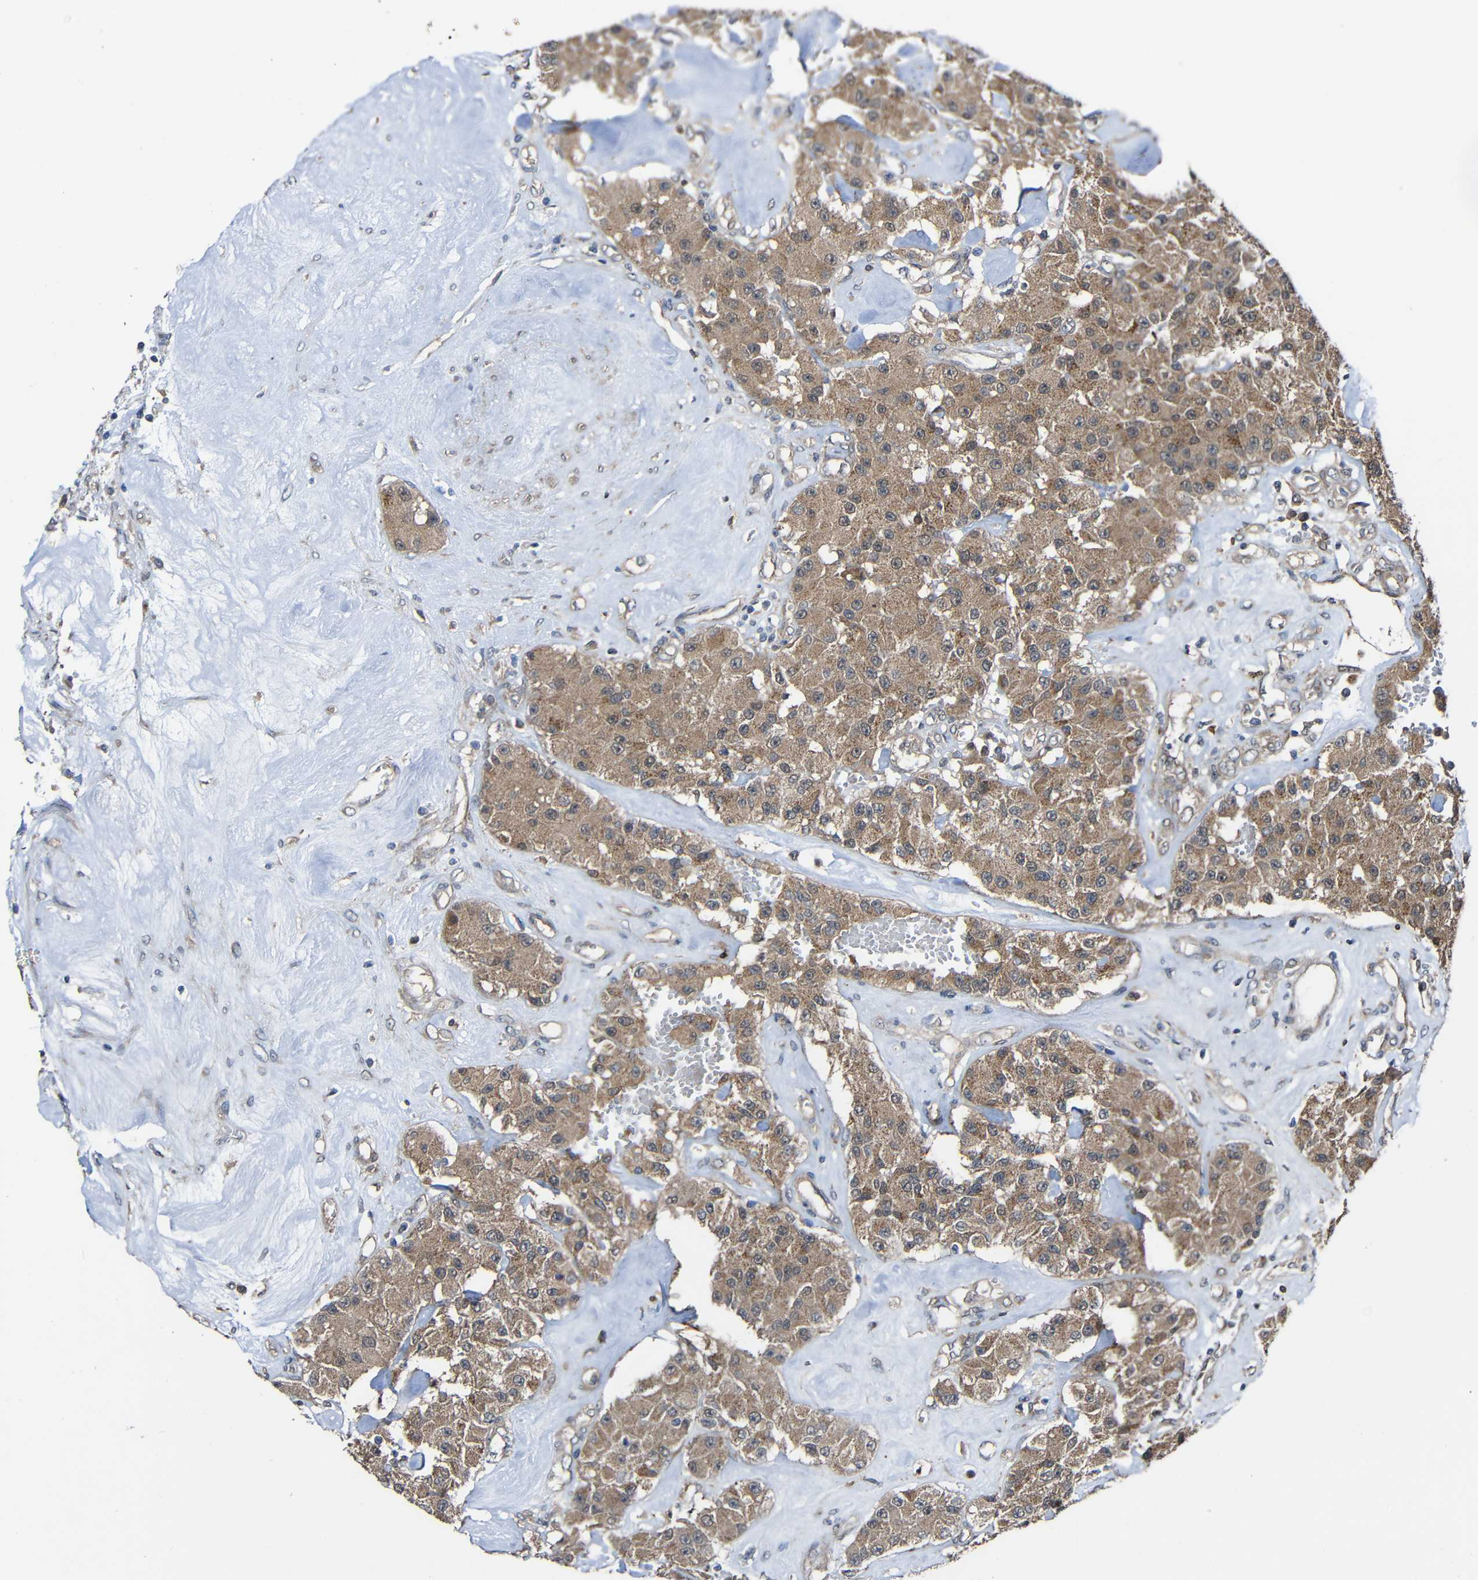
{"staining": {"intensity": "moderate", "quantity": ">75%", "location": "cytoplasmic/membranous"}, "tissue": "carcinoid", "cell_type": "Tumor cells", "image_type": "cancer", "snomed": [{"axis": "morphology", "description": "Carcinoid, malignant, NOS"}, {"axis": "topography", "description": "Pancreas"}], "caption": "The immunohistochemical stain shows moderate cytoplasmic/membranous positivity in tumor cells of carcinoid tissue.", "gene": "CHST9", "patient": {"sex": "male", "age": 41}}